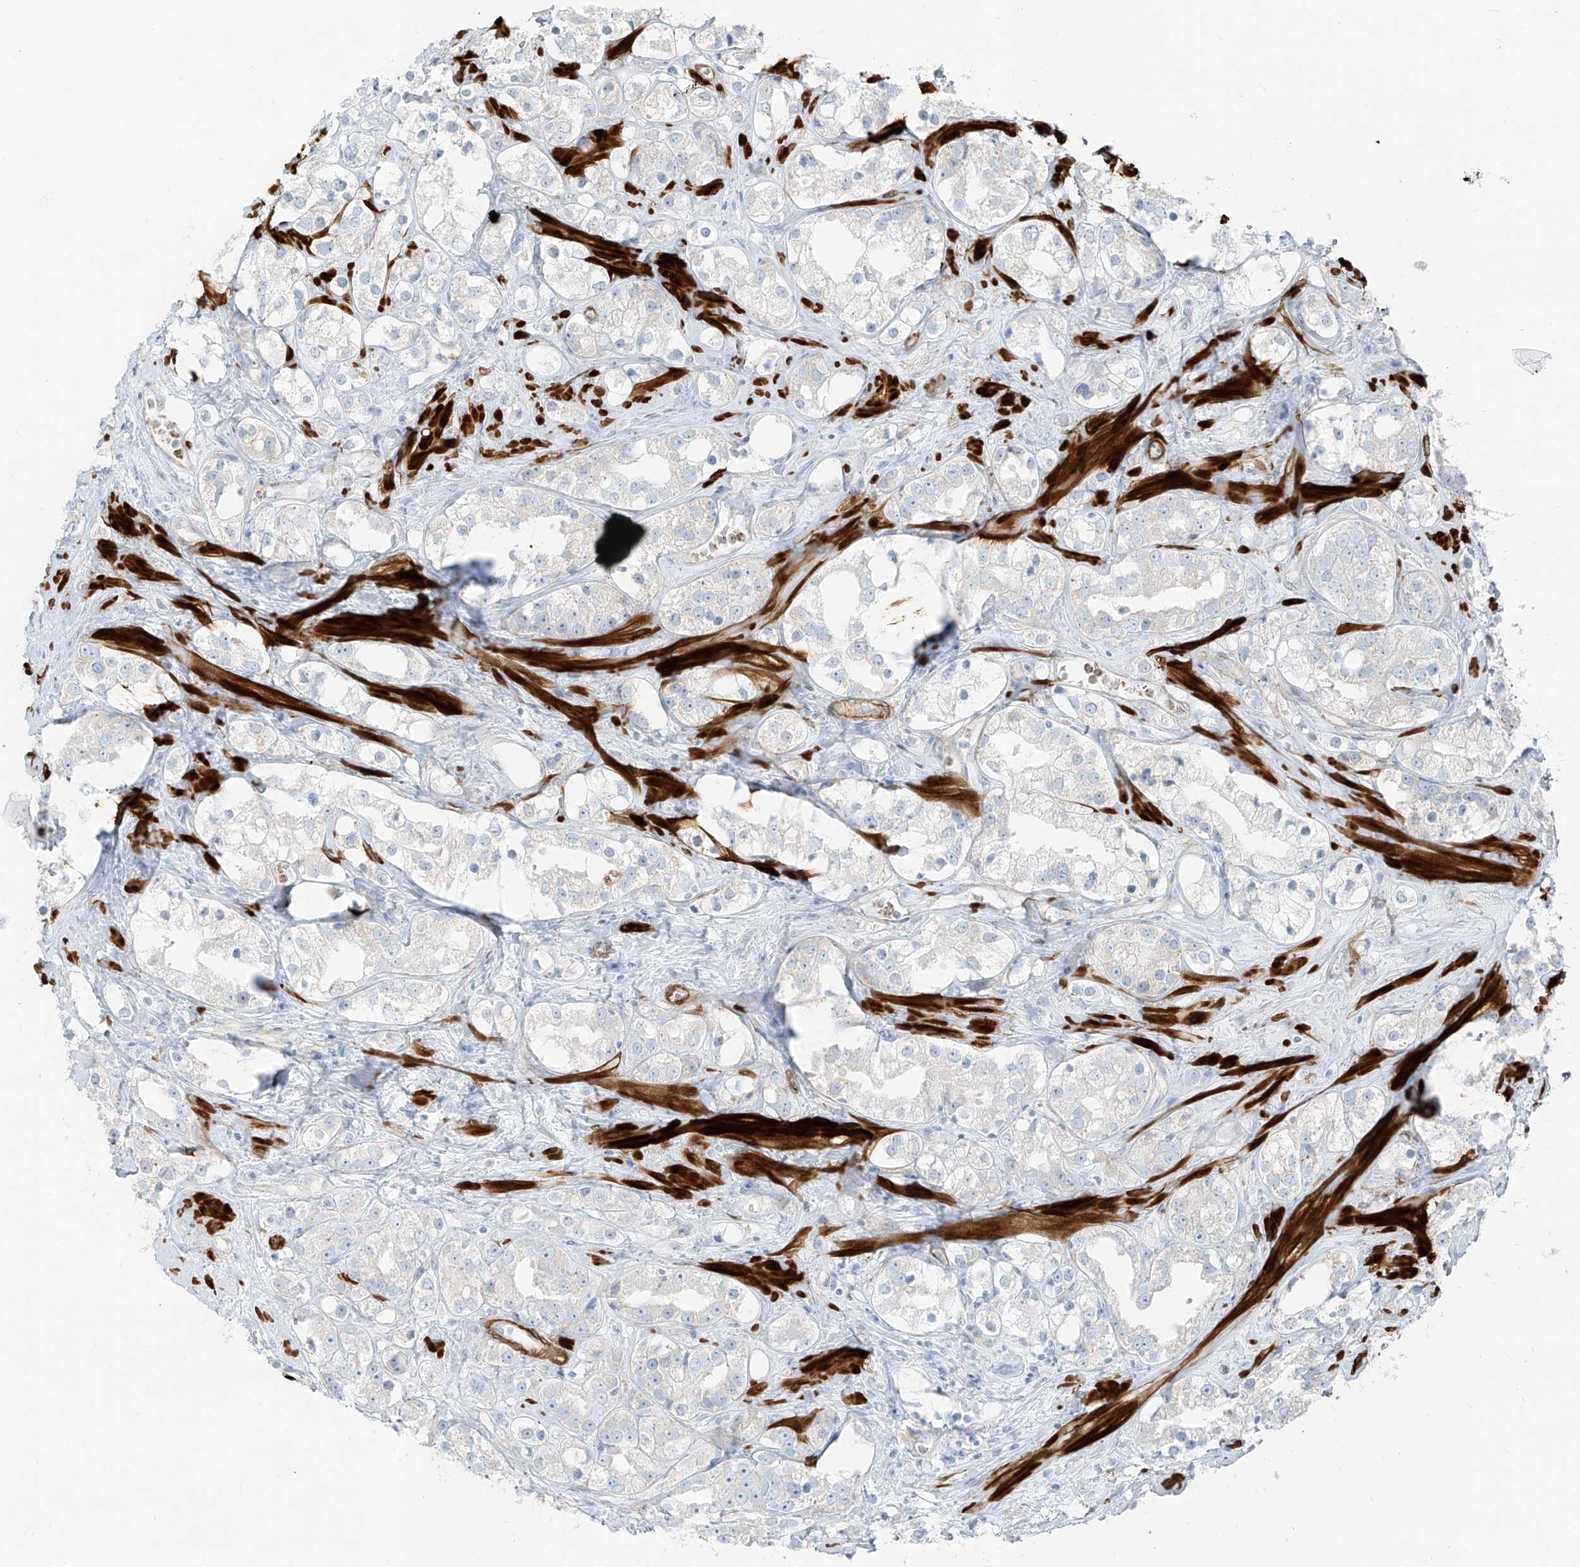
{"staining": {"intensity": "negative", "quantity": "none", "location": "none"}, "tissue": "prostate cancer", "cell_type": "Tumor cells", "image_type": "cancer", "snomed": [{"axis": "morphology", "description": "Adenocarcinoma, NOS"}, {"axis": "topography", "description": "Prostate"}], "caption": "This histopathology image is of prostate adenocarcinoma stained with IHC to label a protein in brown with the nuclei are counter-stained blue. There is no expression in tumor cells.", "gene": "SMCP", "patient": {"sex": "male", "age": 79}}